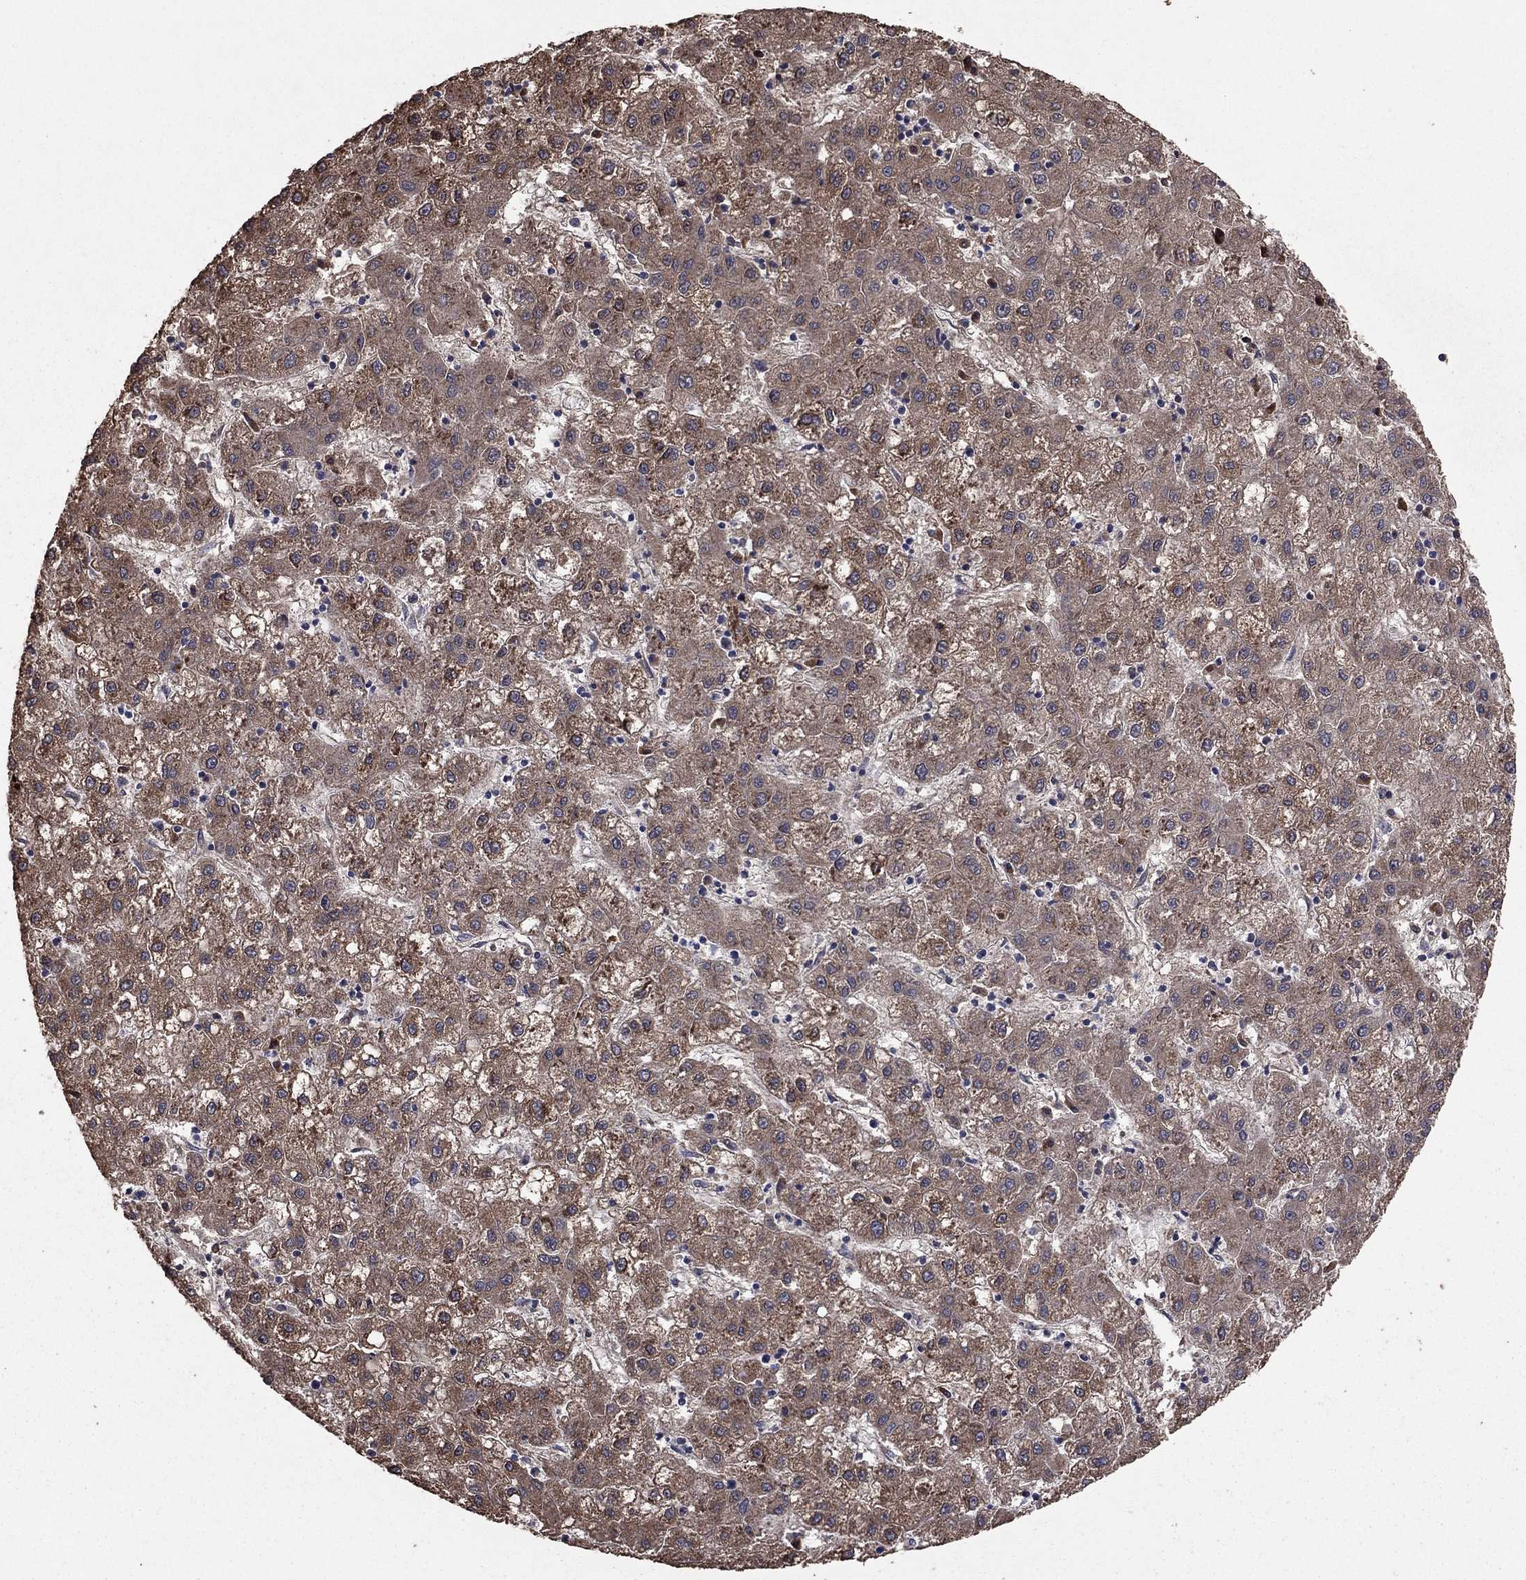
{"staining": {"intensity": "moderate", "quantity": "25%-75%", "location": "cytoplasmic/membranous"}, "tissue": "liver cancer", "cell_type": "Tumor cells", "image_type": "cancer", "snomed": [{"axis": "morphology", "description": "Carcinoma, Hepatocellular, NOS"}, {"axis": "topography", "description": "Liver"}], "caption": "Protein staining of hepatocellular carcinoma (liver) tissue exhibits moderate cytoplasmic/membranous expression in approximately 25%-75% of tumor cells.", "gene": "FLT4", "patient": {"sex": "male", "age": 72}}